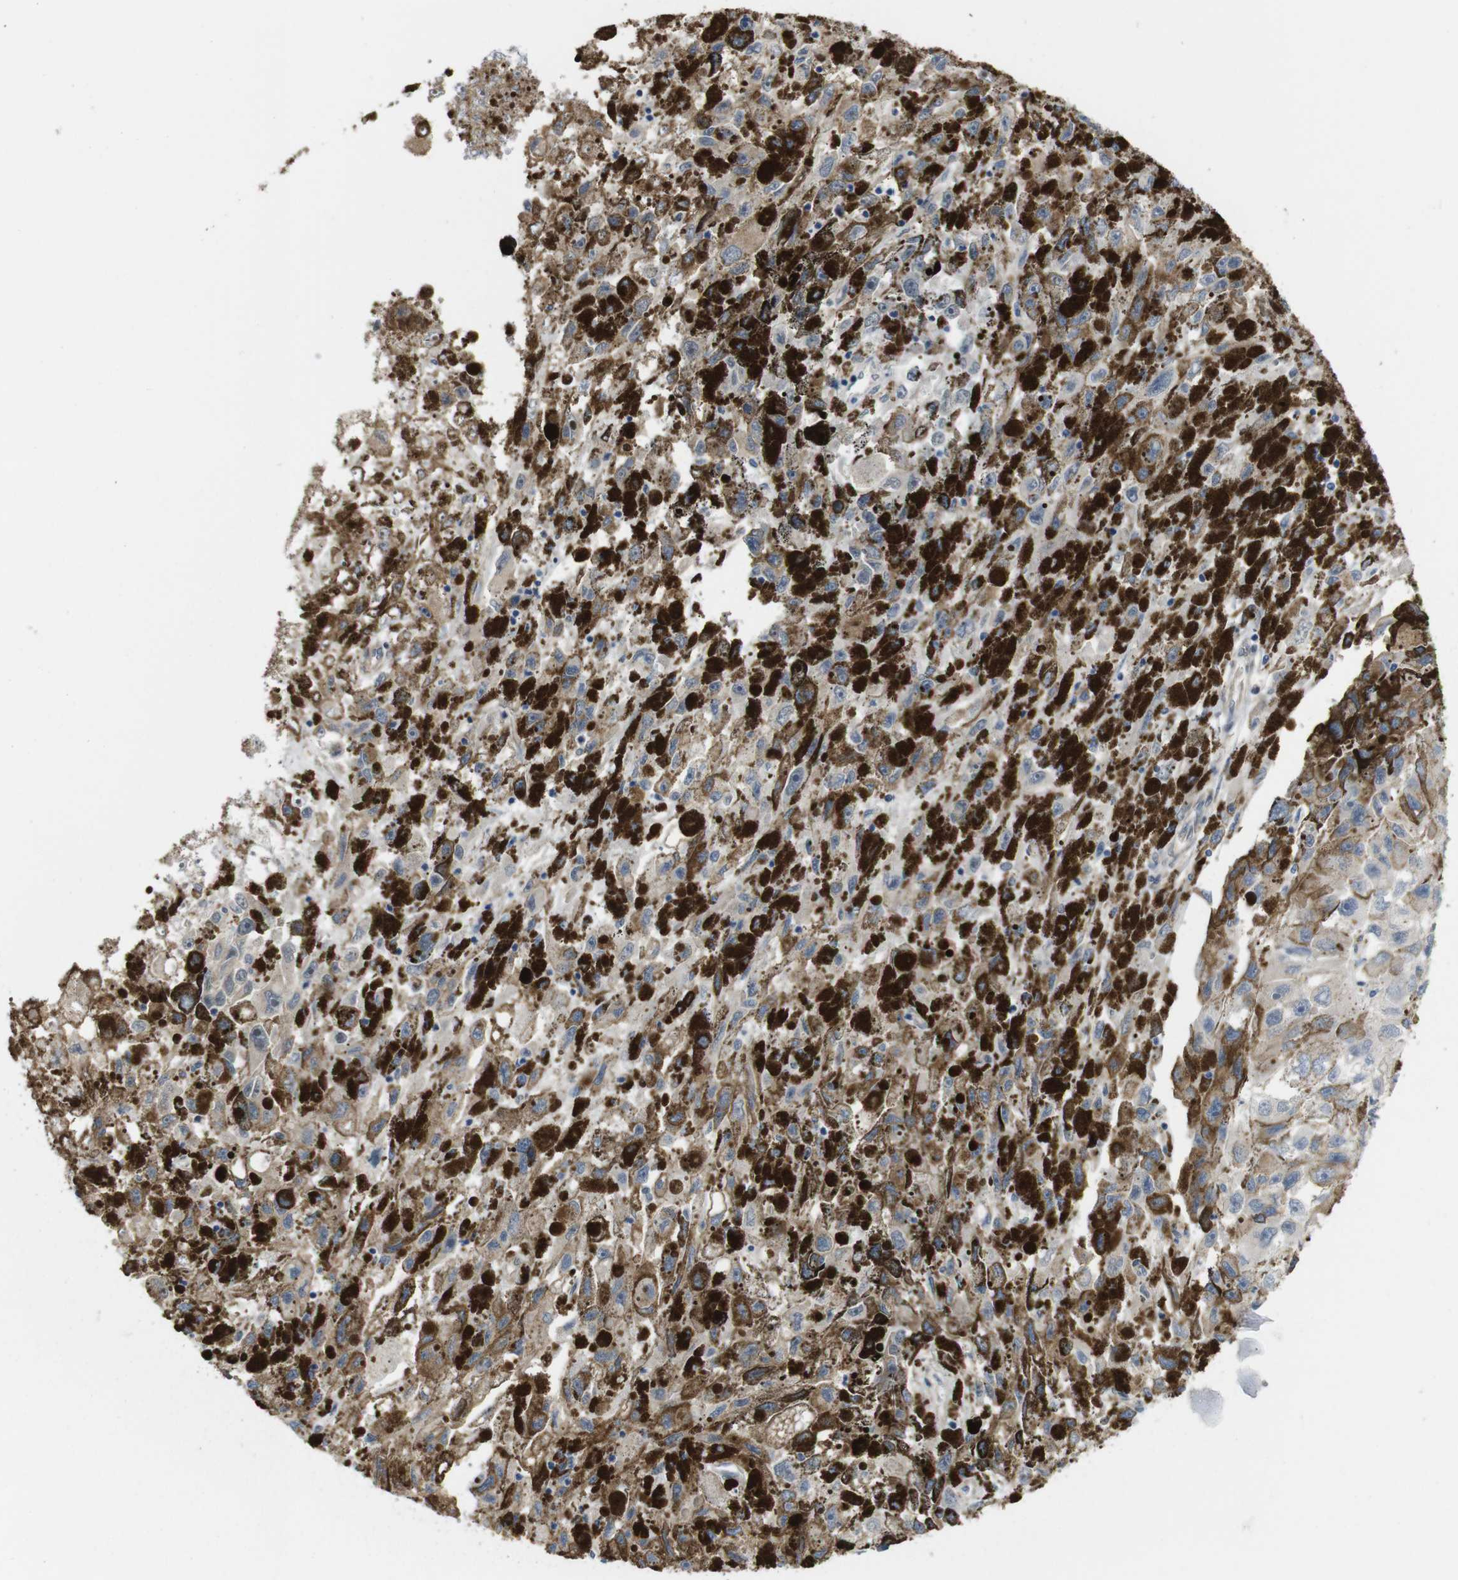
{"staining": {"intensity": "moderate", "quantity": ">75%", "location": "cytoplasmic/membranous"}, "tissue": "melanoma", "cell_type": "Tumor cells", "image_type": "cancer", "snomed": [{"axis": "morphology", "description": "Malignant melanoma, NOS"}, {"axis": "topography", "description": "Skin"}], "caption": "The immunohistochemical stain shows moderate cytoplasmic/membranous positivity in tumor cells of malignant melanoma tissue.", "gene": "ZDHHC5", "patient": {"sex": "female", "age": 104}}